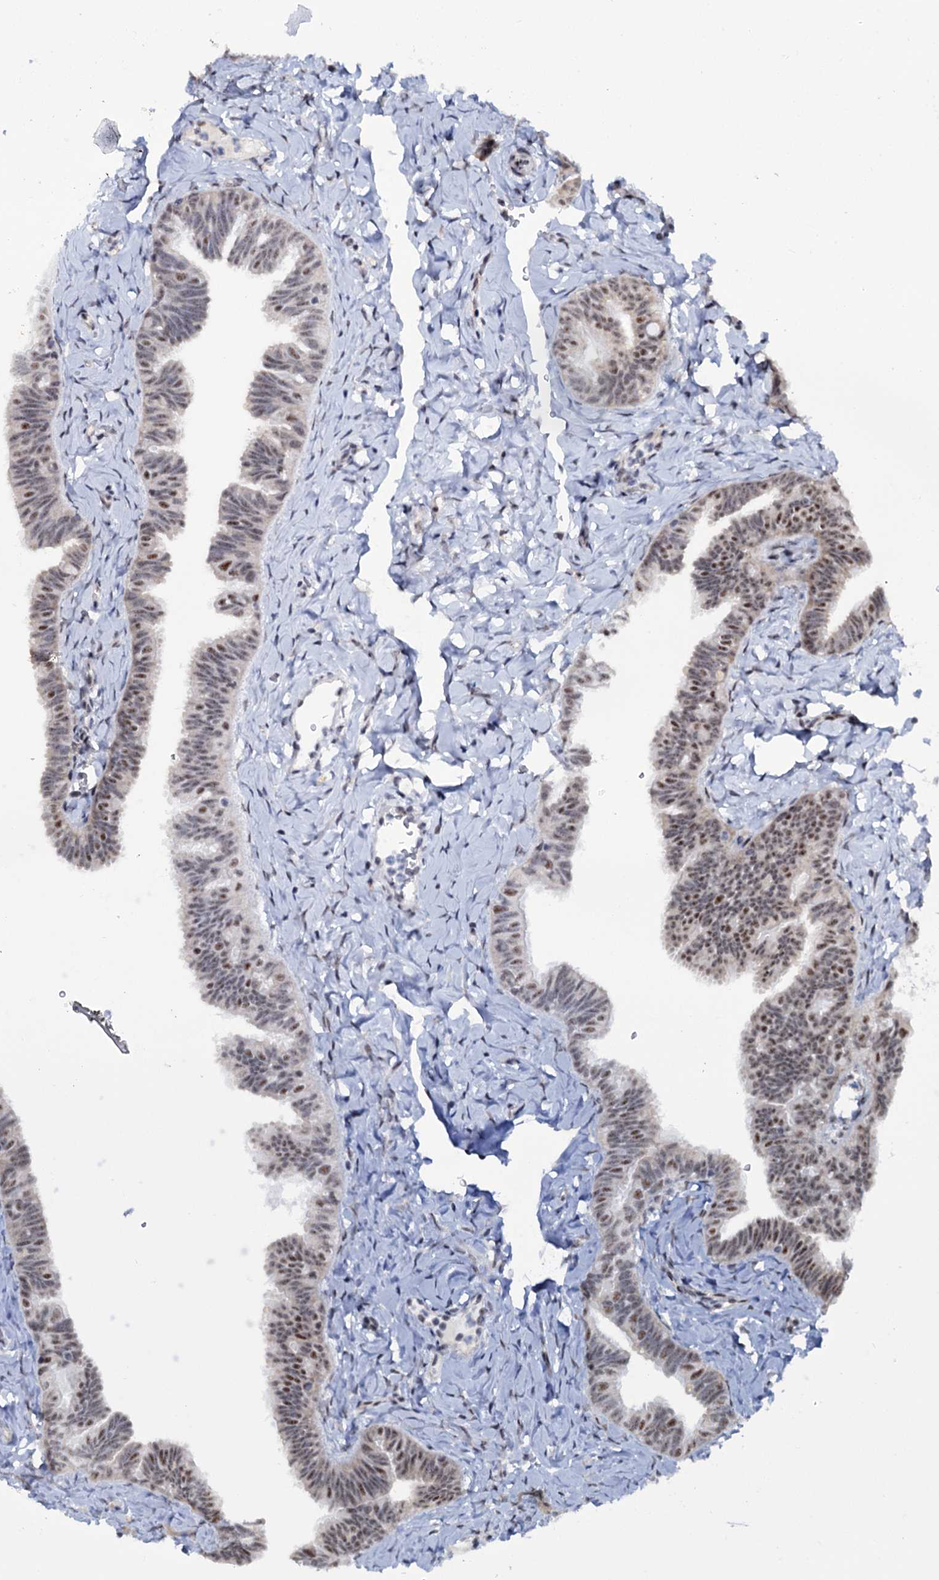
{"staining": {"intensity": "moderate", "quantity": ">75%", "location": "nuclear"}, "tissue": "fallopian tube", "cell_type": "Glandular cells", "image_type": "normal", "snomed": [{"axis": "morphology", "description": "Normal tissue, NOS"}, {"axis": "topography", "description": "Fallopian tube"}], "caption": "Protein staining by immunohistochemistry displays moderate nuclear positivity in approximately >75% of glandular cells in benign fallopian tube.", "gene": "SREK1", "patient": {"sex": "female", "age": 65}}